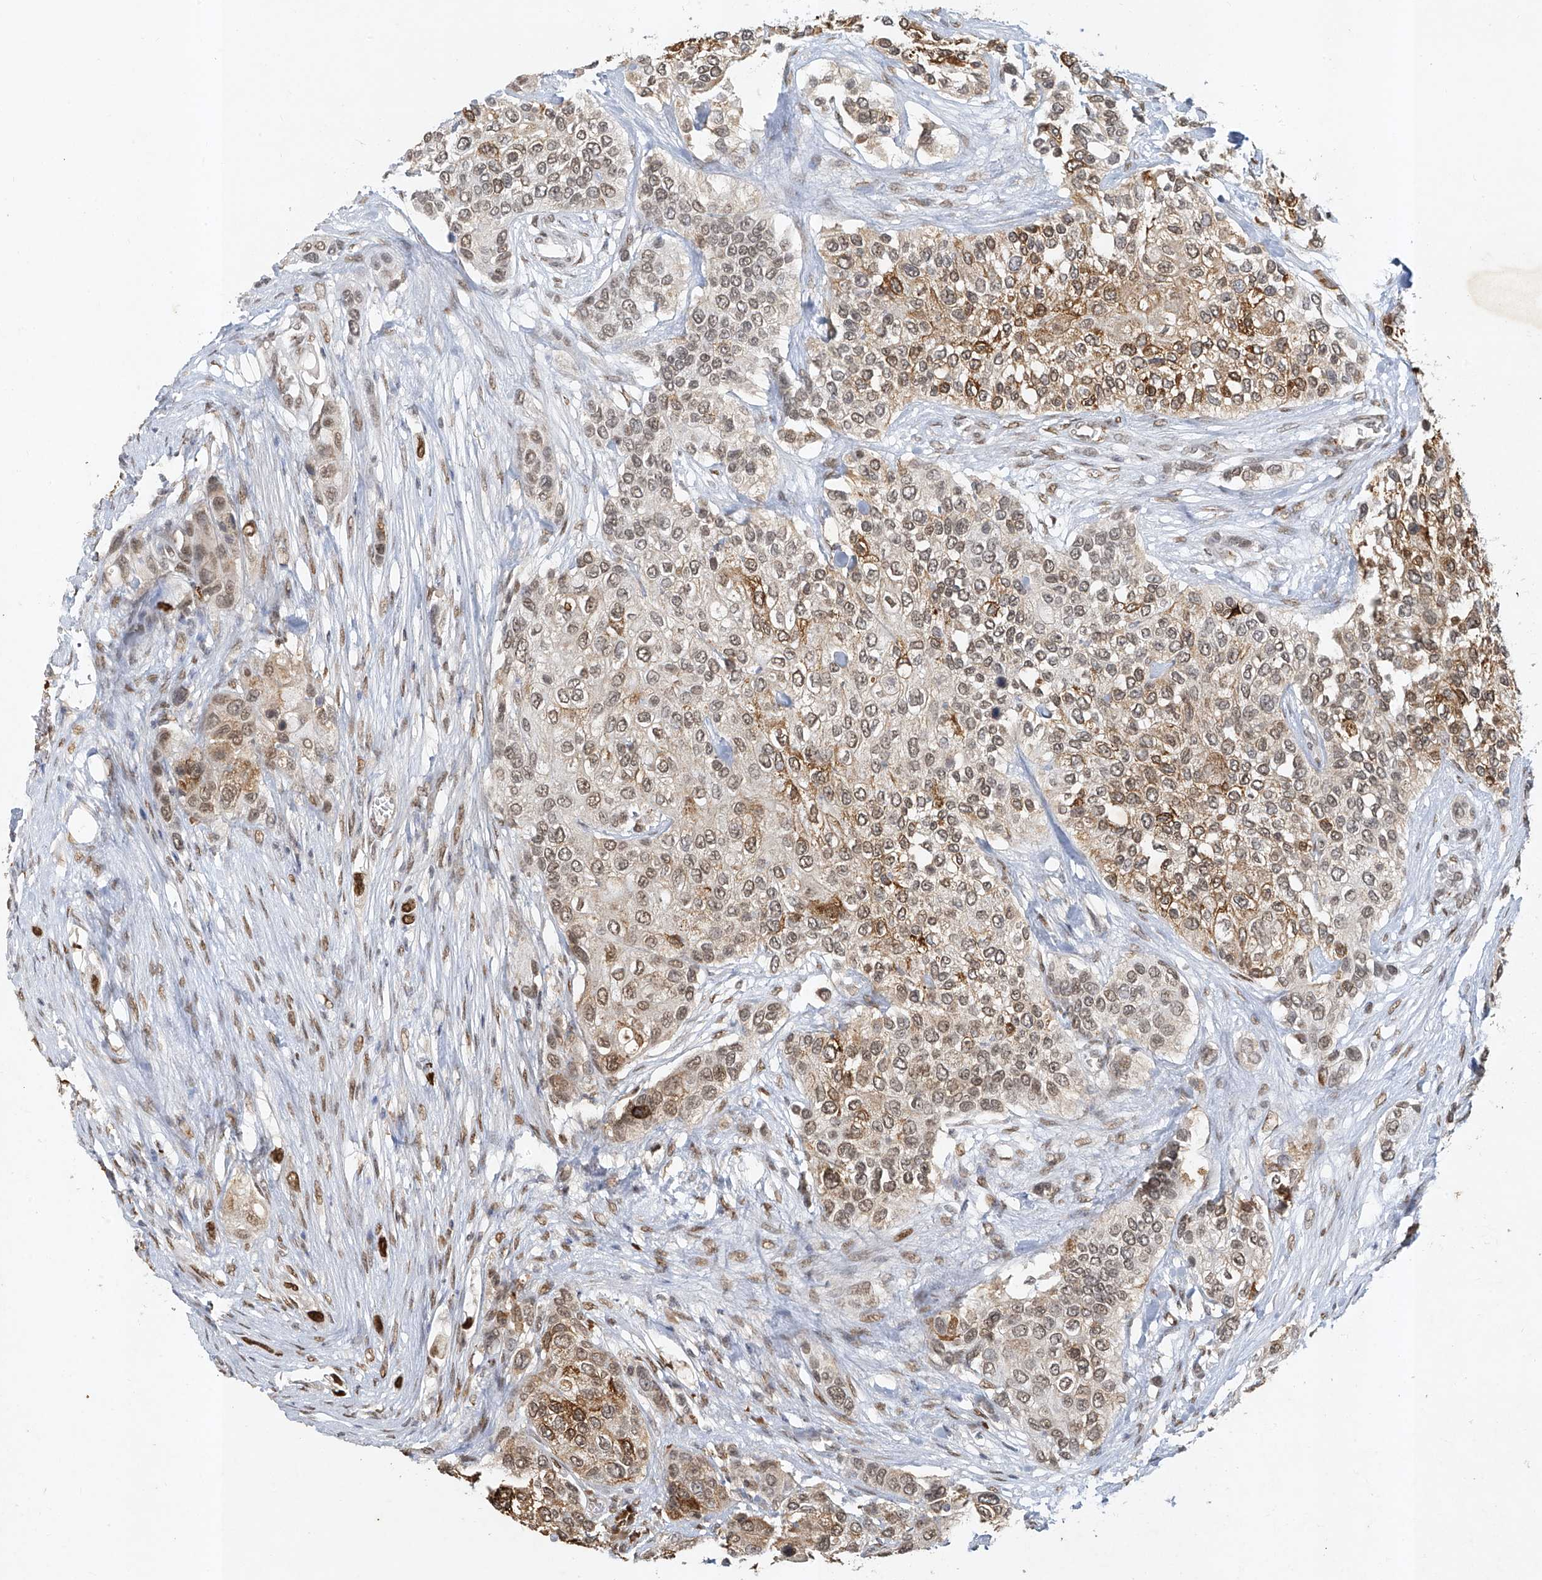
{"staining": {"intensity": "moderate", "quantity": ">75%", "location": "nuclear"}, "tissue": "urothelial cancer", "cell_type": "Tumor cells", "image_type": "cancer", "snomed": [{"axis": "morphology", "description": "Urothelial carcinoma, High grade"}, {"axis": "topography", "description": "Urinary bladder"}], "caption": "Immunohistochemical staining of human urothelial cancer shows moderate nuclear protein positivity in approximately >75% of tumor cells. (DAB (3,3'-diaminobenzidine) IHC with brightfield microscopy, high magnification).", "gene": "ATRIP", "patient": {"sex": "female", "age": 56}}